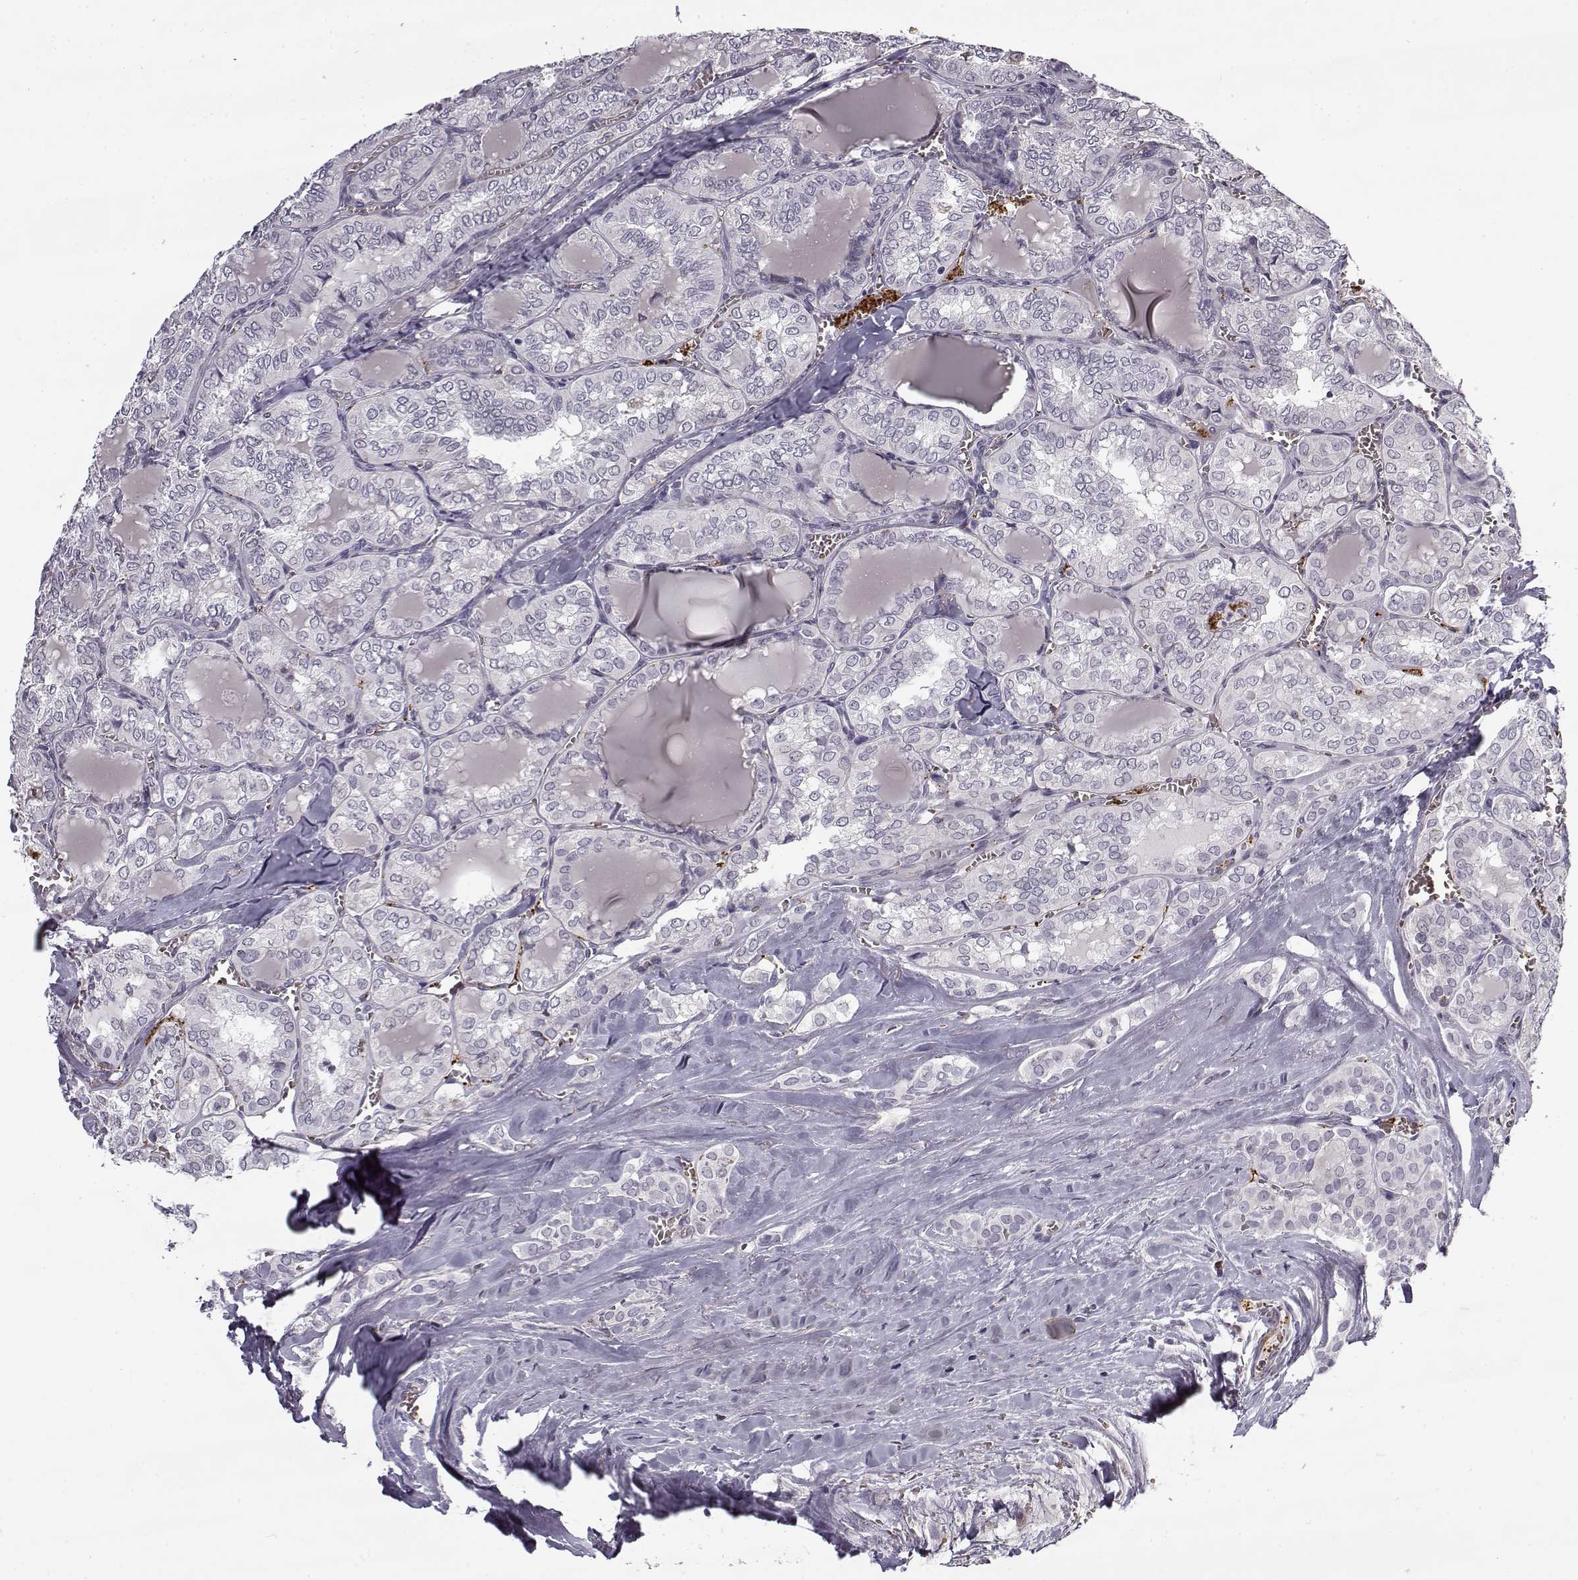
{"staining": {"intensity": "negative", "quantity": "none", "location": "none"}, "tissue": "thyroid cancer", "cell_type": "Tumor cells", "image_type": "cancer", "snomed": [{"axis": "morphology", "description": "Papillary adenocarcinoma, NOS"}, {"axis": "topography", "description": "Thyroid gland"}], "caption": "Immunohistochemistry (IHC) image of human thyroid papillary adenocarcinoma stained for a protein (brown), which displays no expression in tumor cells.", "gene": "SNCA", "patient": {"sex": "female", "age": 41}}